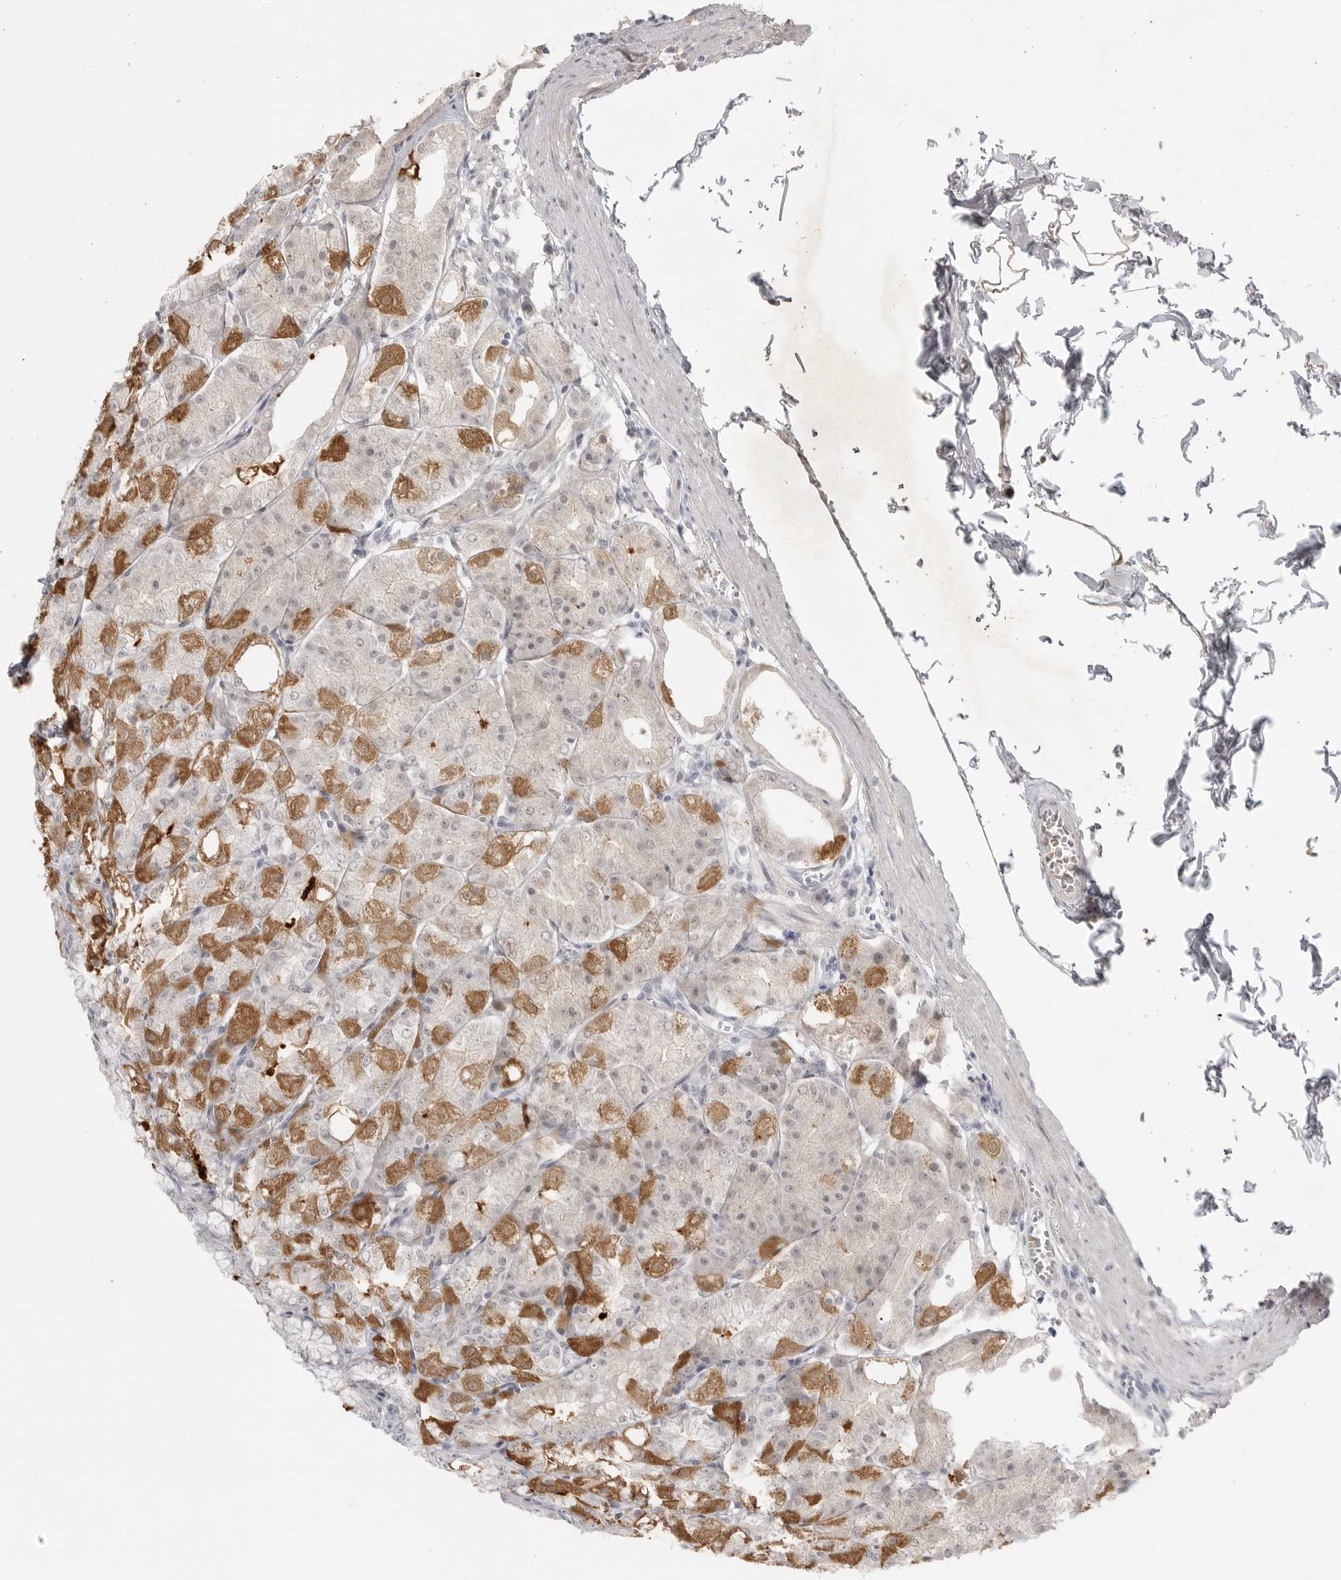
{"staining": {"intensity": "moderate", "quantity": "25%-75%", "location": "cytoplasmic/membranous,nuclear"}, "tissue": "stomach", "cell_type": "Glandular cells", "image_type": "normal", "snomed": [{"axis": "morphology", "description": "Normal tissue, NOS"}, {"axis": "topography", "description": "Stomach, lower"}], "caption": "The micrograph displays immunohistochemical staining of normal stomach. There is moderate cytoplasmic/membranous,nuclear expression is appreciated in about 25%-75% of glandular cells. (DAB (3,3'-diaminobenzidine) IHC, brown staining for protein, blue staining for nuclei).", "gene": "TCTN3", "patient": {"sex": "male", "age": 71}}